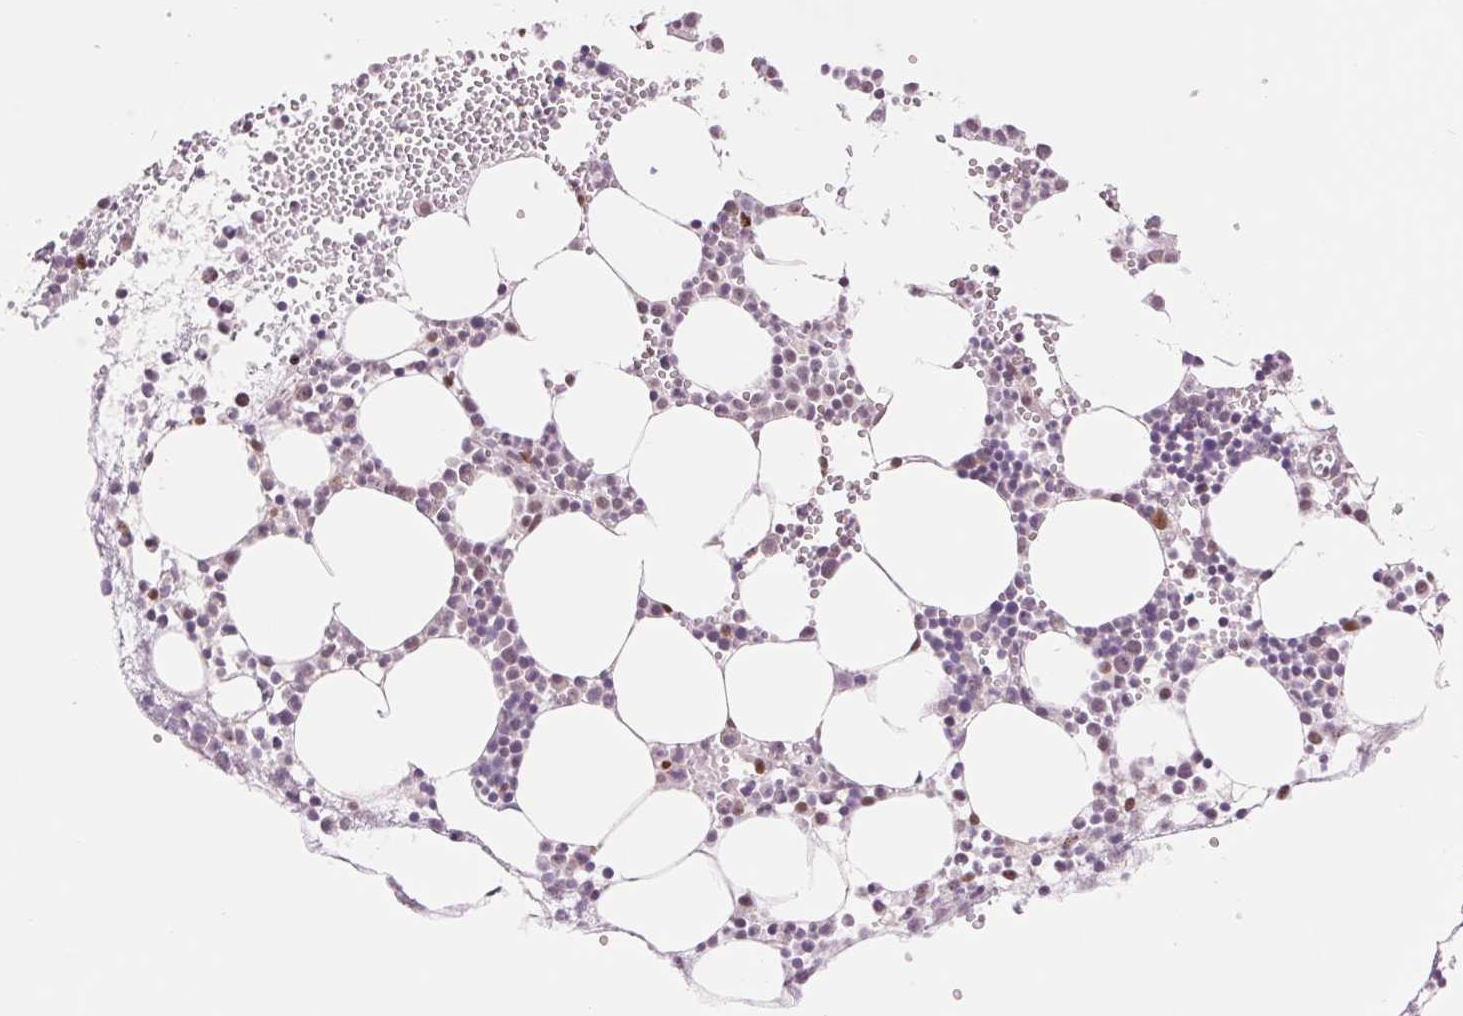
{"staining": {"intensity": "weak", "quantity": "<25%", "location": "cytoplasmic/membranous"}, "tissue": "bone marrow", "cell_type": "Hematopoietic cells", "image_type": "normal", "snomed": [{"axis": "morphology", "description": "Normal tissue, NOS"}, {"axis": "topography", "description": "Bone marrow"}], "caption": "Hematopoietic cells show no significant protein positivity in benign bone marrow.", "gene": "ARHGAP32", "patient": {"sex": "male", "age": 89}}